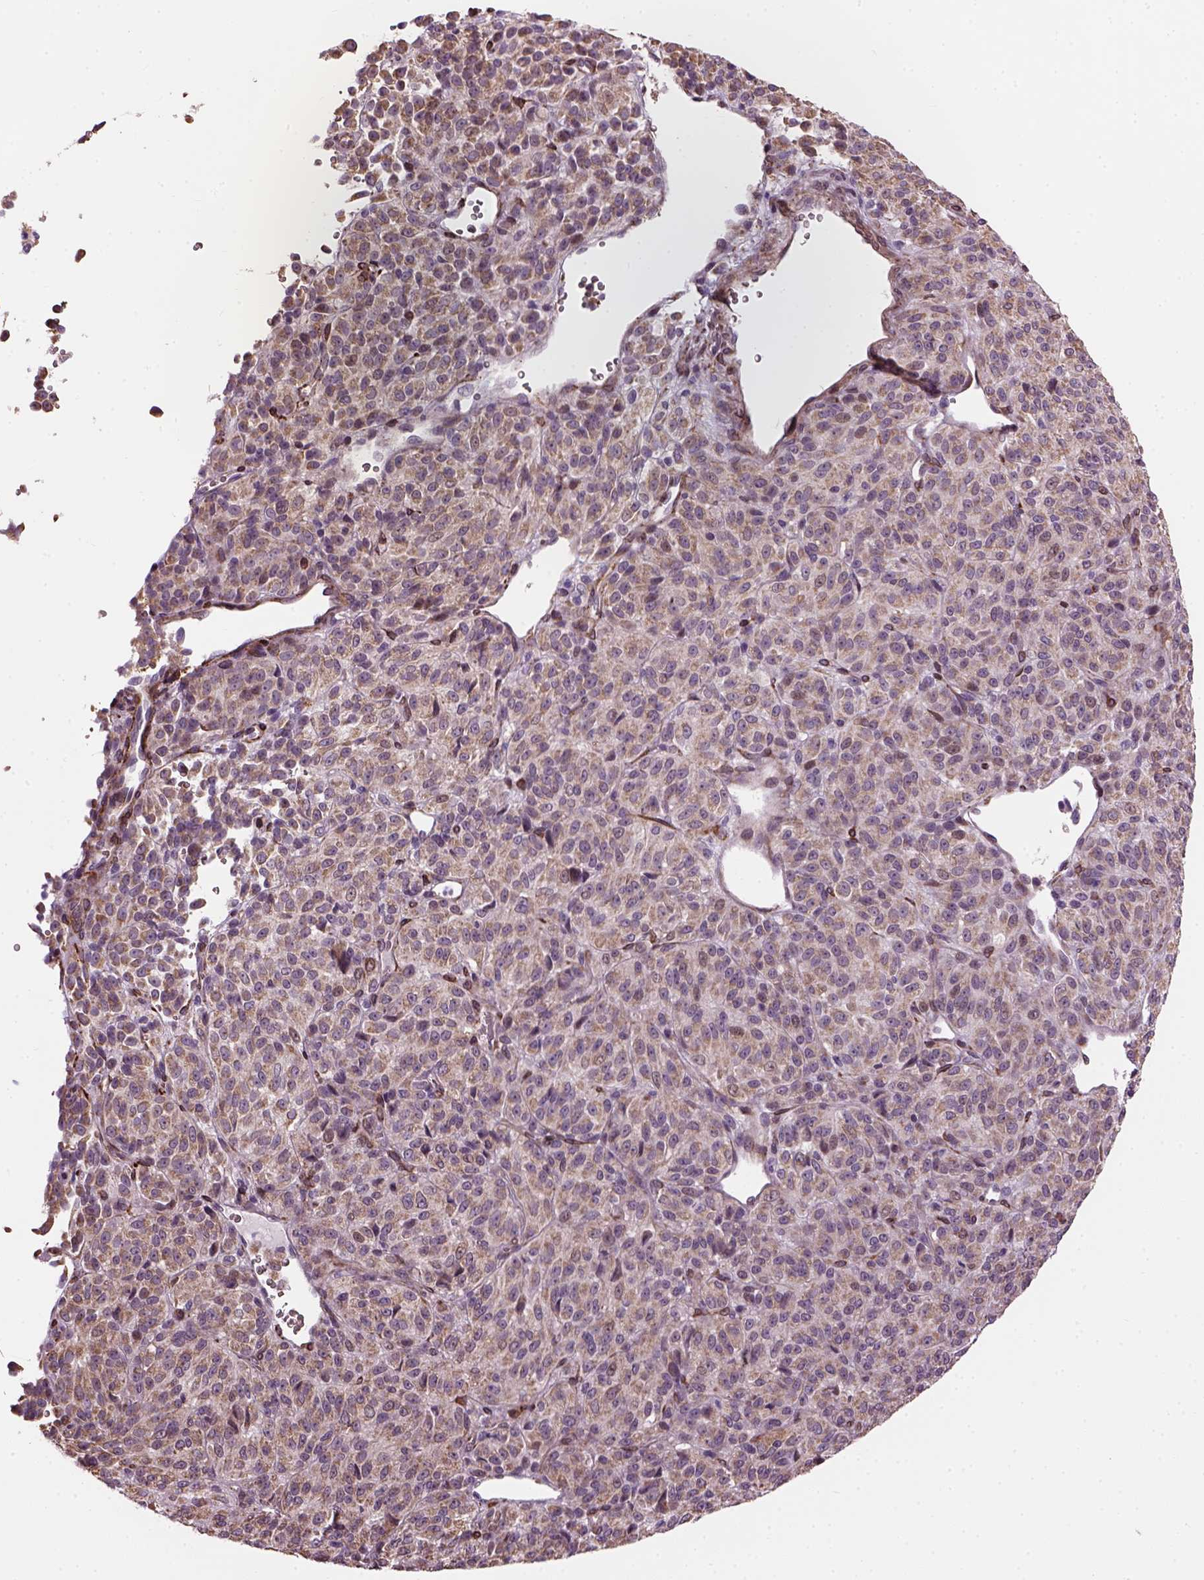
{"staining": {"intensity": "weak", "quantity": ">75%", "location": "cytoplasmic/membranous"}, "tissue": "melanoma", "cell_type": "Tumor cells", "image_type": "cancer", "snomed": [{"axis": "morphology", "description": "Malignant melanoma, Metastatic site"}, {"axis": "topography", "description": "Brain"}], "caption": "Immunohistochemistry histopathology image of neoplastic tissue: melanoma stained using IHC exhibits low levels of weak protein expression localized specifically in the cytoplasmic/membranous of tumor cells, appearing as a cytoplasmic/membranous brown color.", "gene": "XK", "patient": {"sex": "female", "age": 56}}